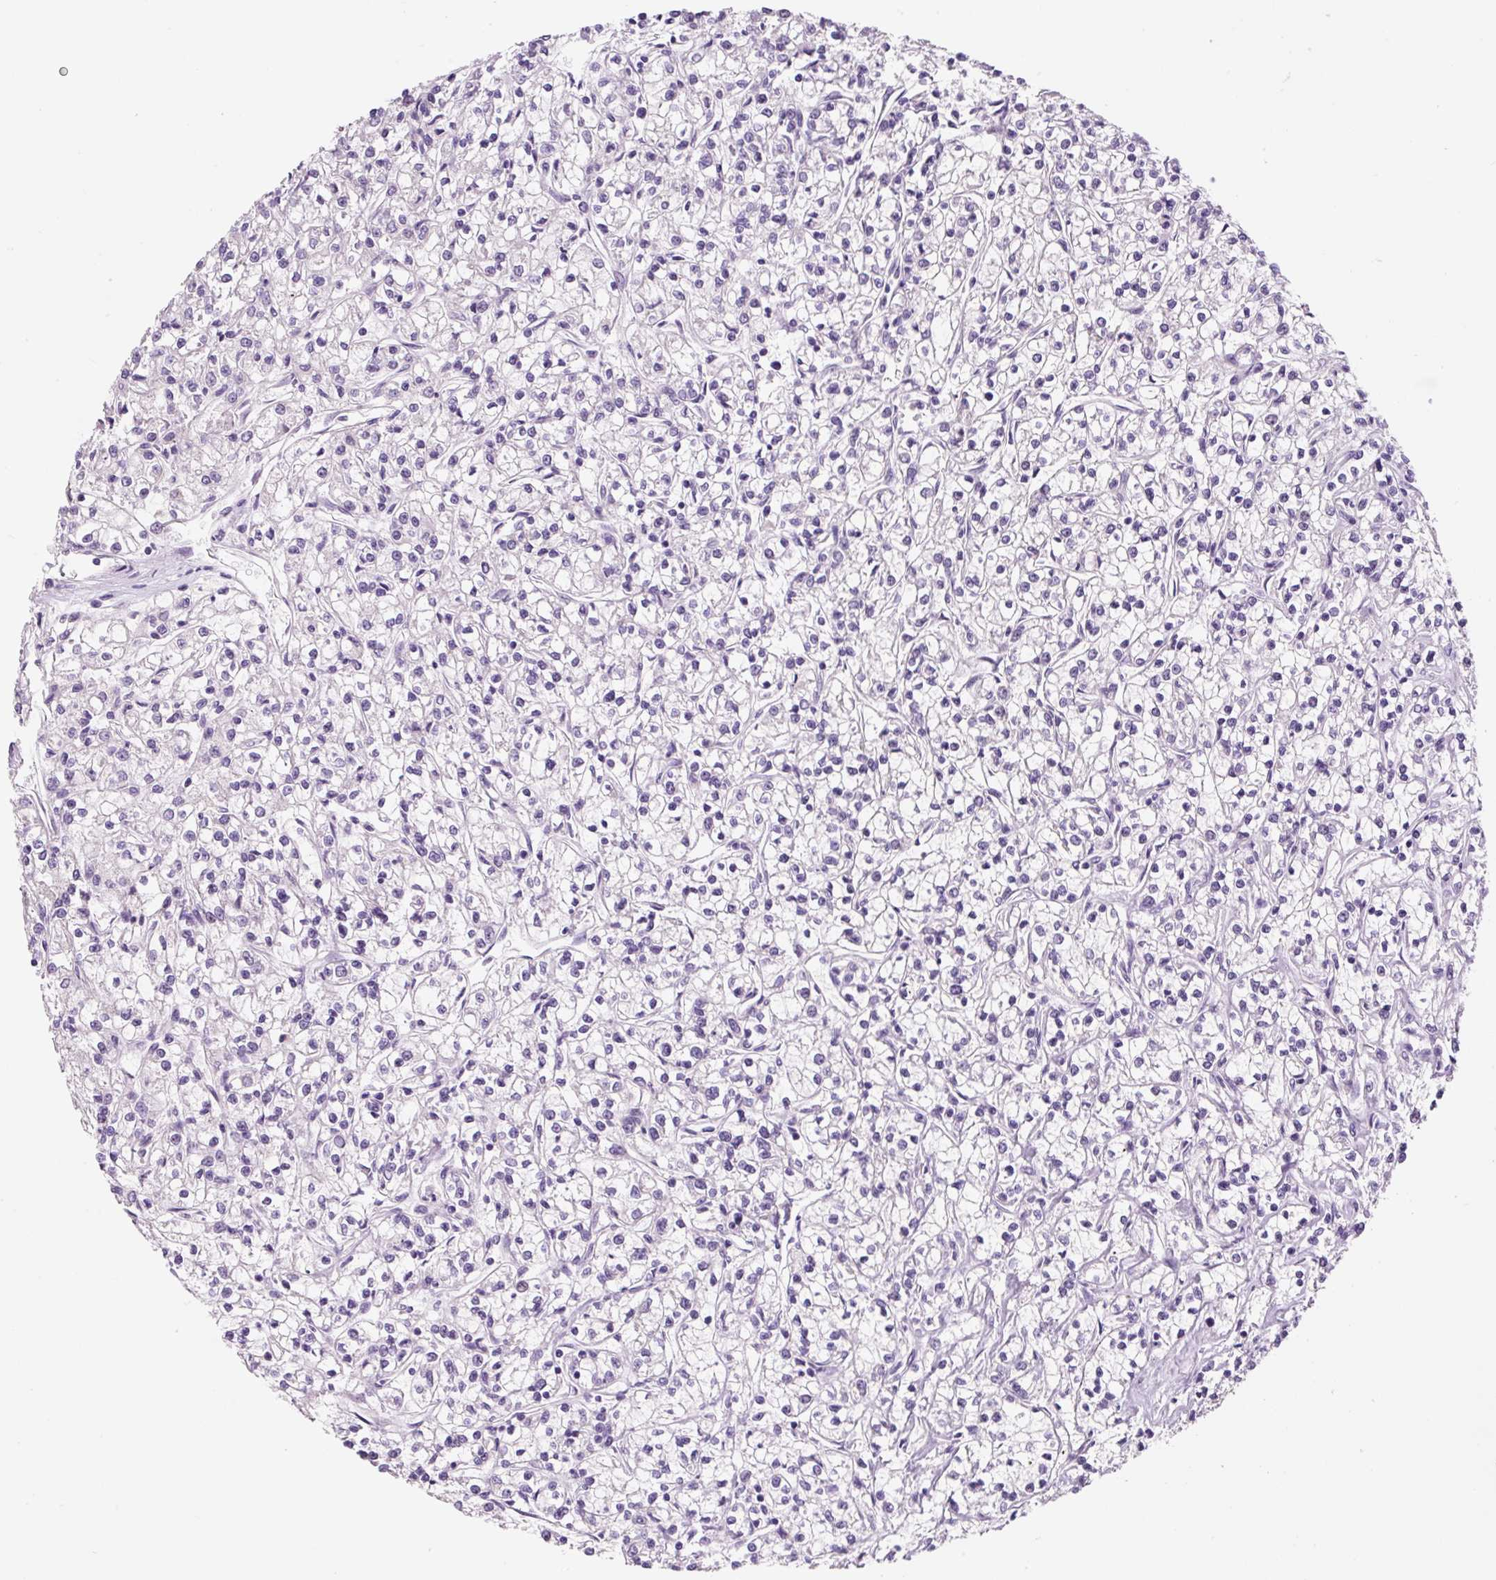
{"staining": {"intensity": "negative", "quantity": "none", "location": "none"}, "tissue": "renal cancer", "cell_type": "Tumor cells", "image_type": "cancer", "snomed": [{"axis": "morphology", "description": "Adenocarcinoma, NOS"}, {"axis": "topography", "description": "Kidney"}], "caption": "The immunohistochemistry (IHC) micrograph has no significant positivity in tumor cells of adenocarcinoma (renal) tissue.", "gene": "SYP", "patient": {"sex": "female", "age": 59}}